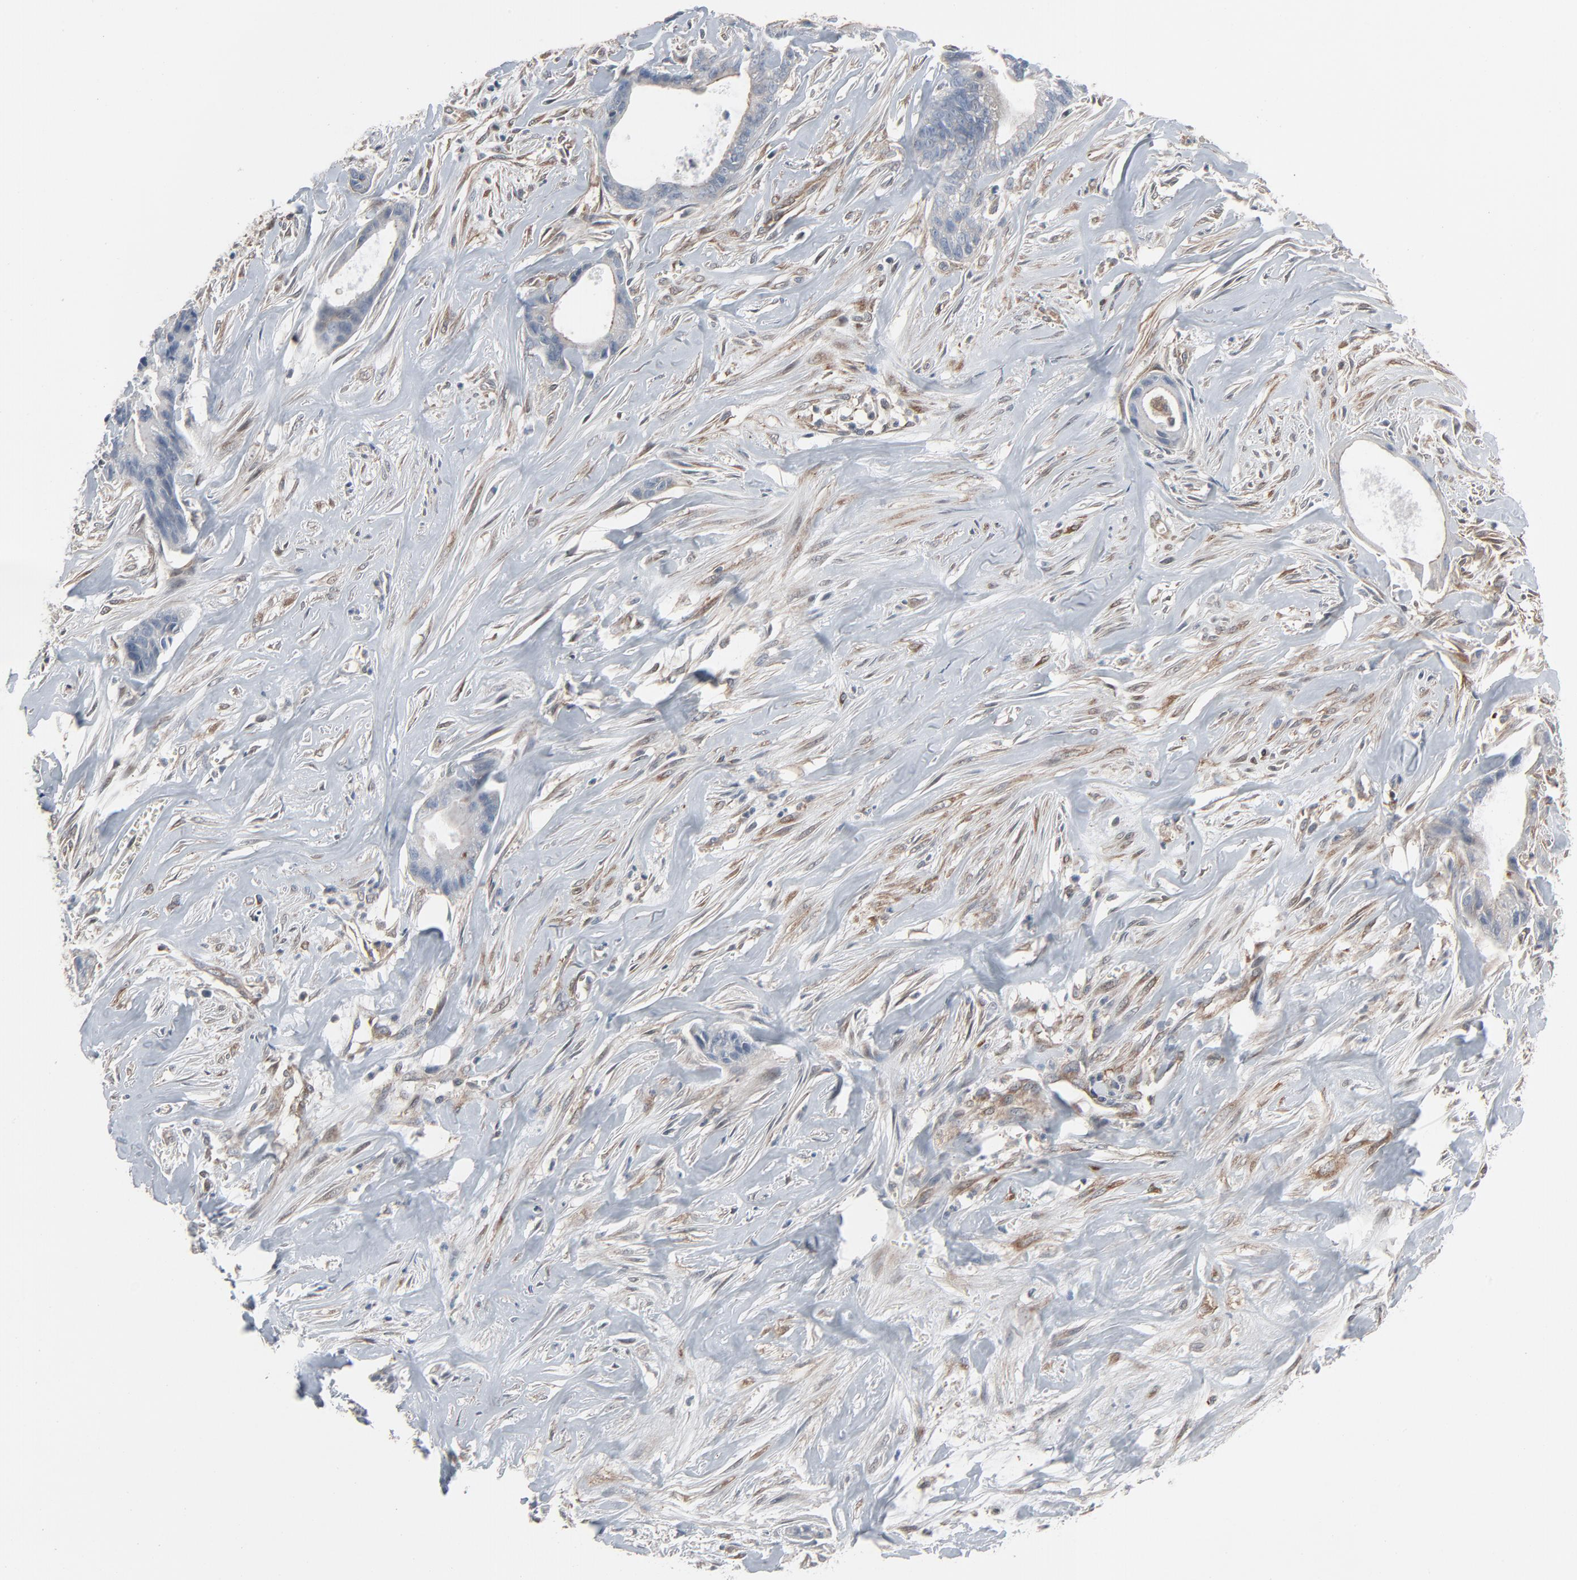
{"staining": {"intensity": "weak", "quantity": "25%-75%", "location": "cytoplasmic/membranous"}, "tissue": "liver cancer", "cell_type": "Tumor cells", "image_type": "cancer", "snomed": [{"axis": "morphology", "description": "Cholangiocarcinoma"}, {"axis": "topography", "description": "Liver"}], "caption": "IHC of liver cholangiocarcinoma reveals low levels of weak cytoplasmic/membranous positivity in approximately 25%-75% of tumor cells. (IHC, brightfield microscopy, high magnification).", "gene": "OPTN", "patient": {"sex": "female", "age": 55}}